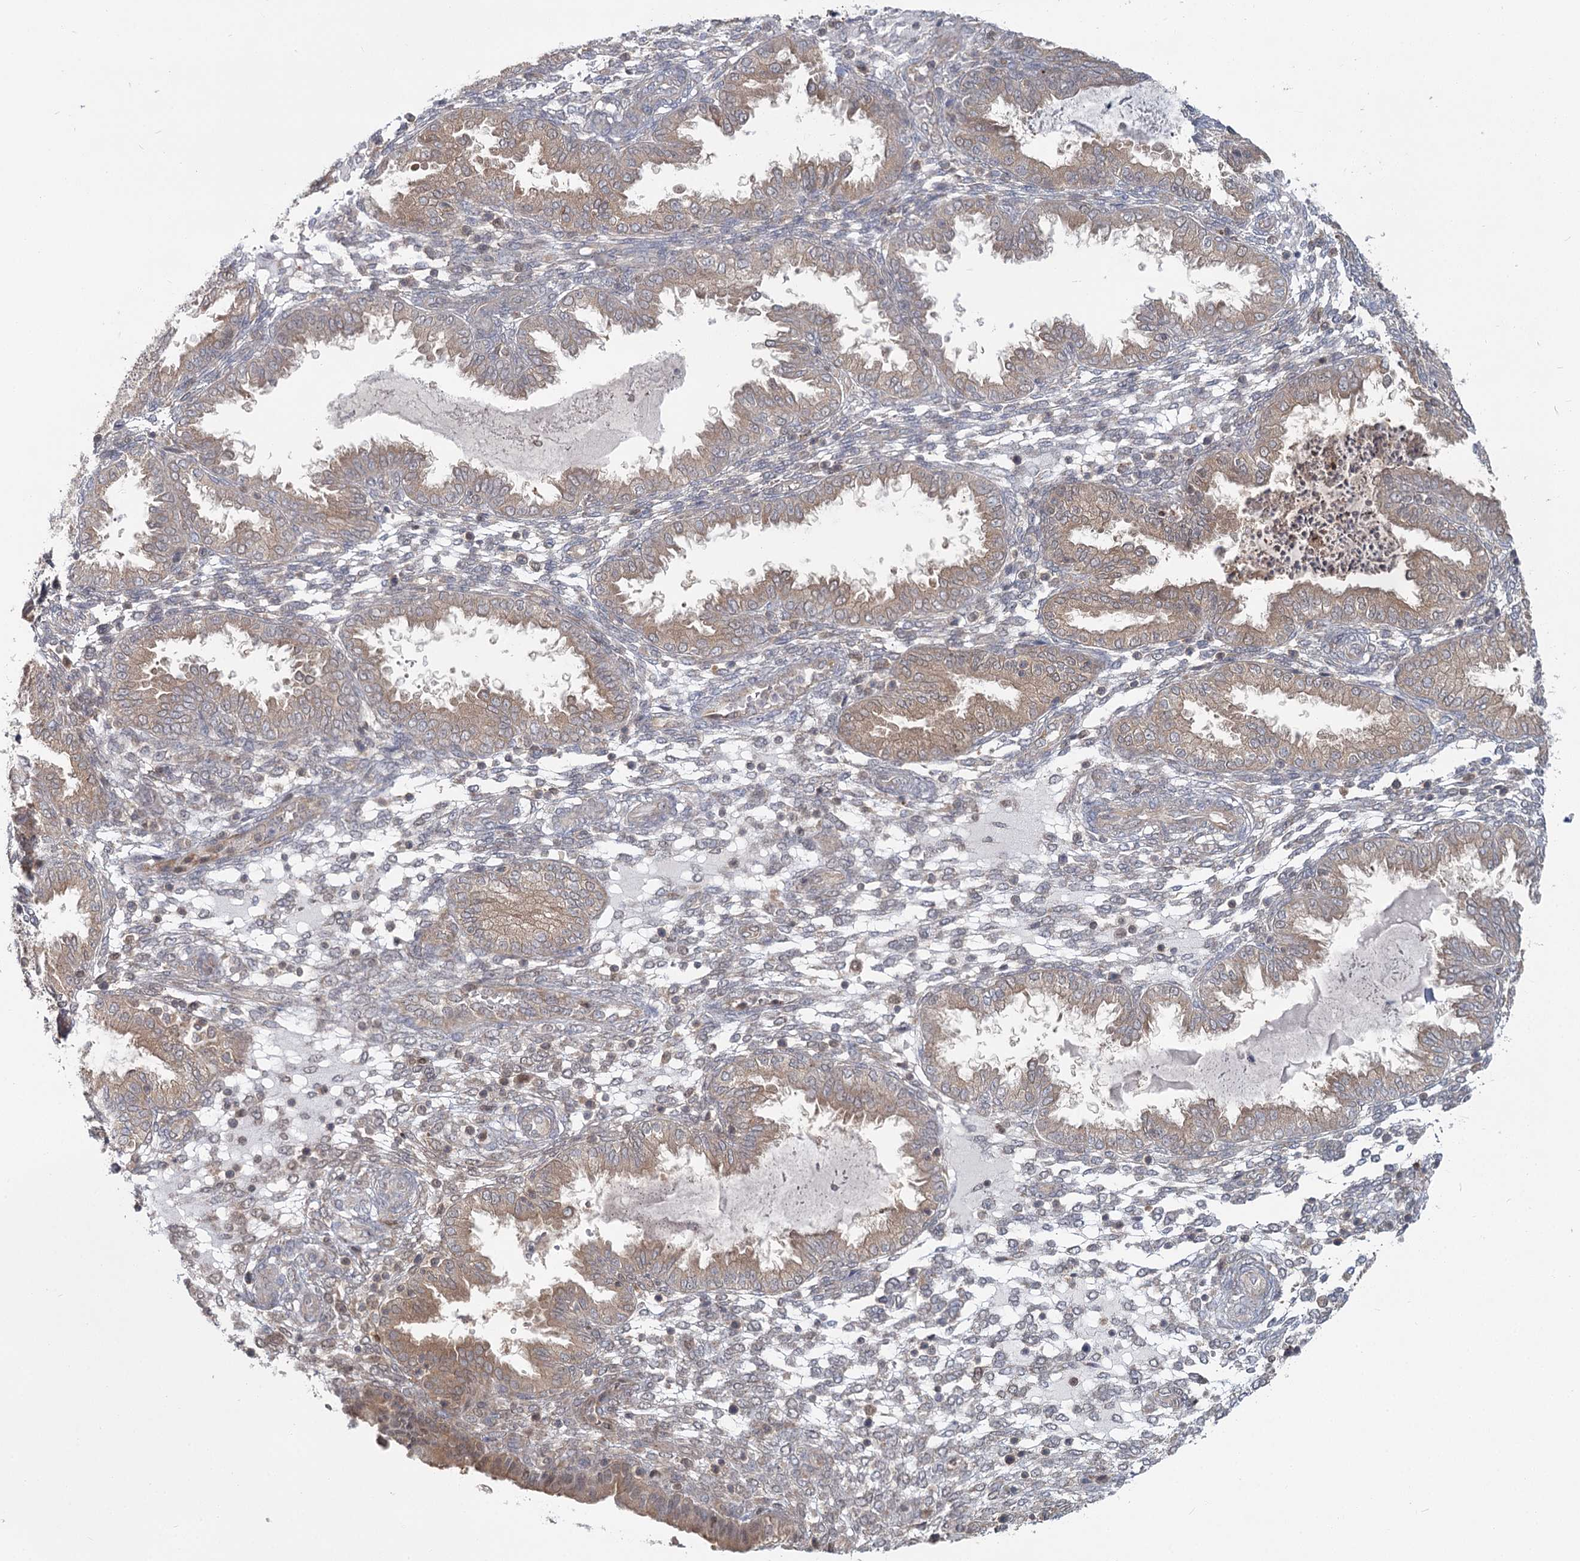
{"staining": {"intensity": "negative", "quantity": "none", "location": "none"}, "tissue": "endometrium", "cell_type": "Cells in endometrial stroma", "image_type": "normal", "snomed": [{"axis": "morphology", "description": "Normal tissue, NOS"}, {"axis": "topography", "description": "Endometrium"}], "caption": "This histopathology image is of benign endometrium stained with immunohistochemistry to label a protein in brown with the nuclei are counter-stained blue. There is no staining in cells in endometrial stroma.", "gene": "THNSL1", "patient": {"sex": "female", "age": 33}}